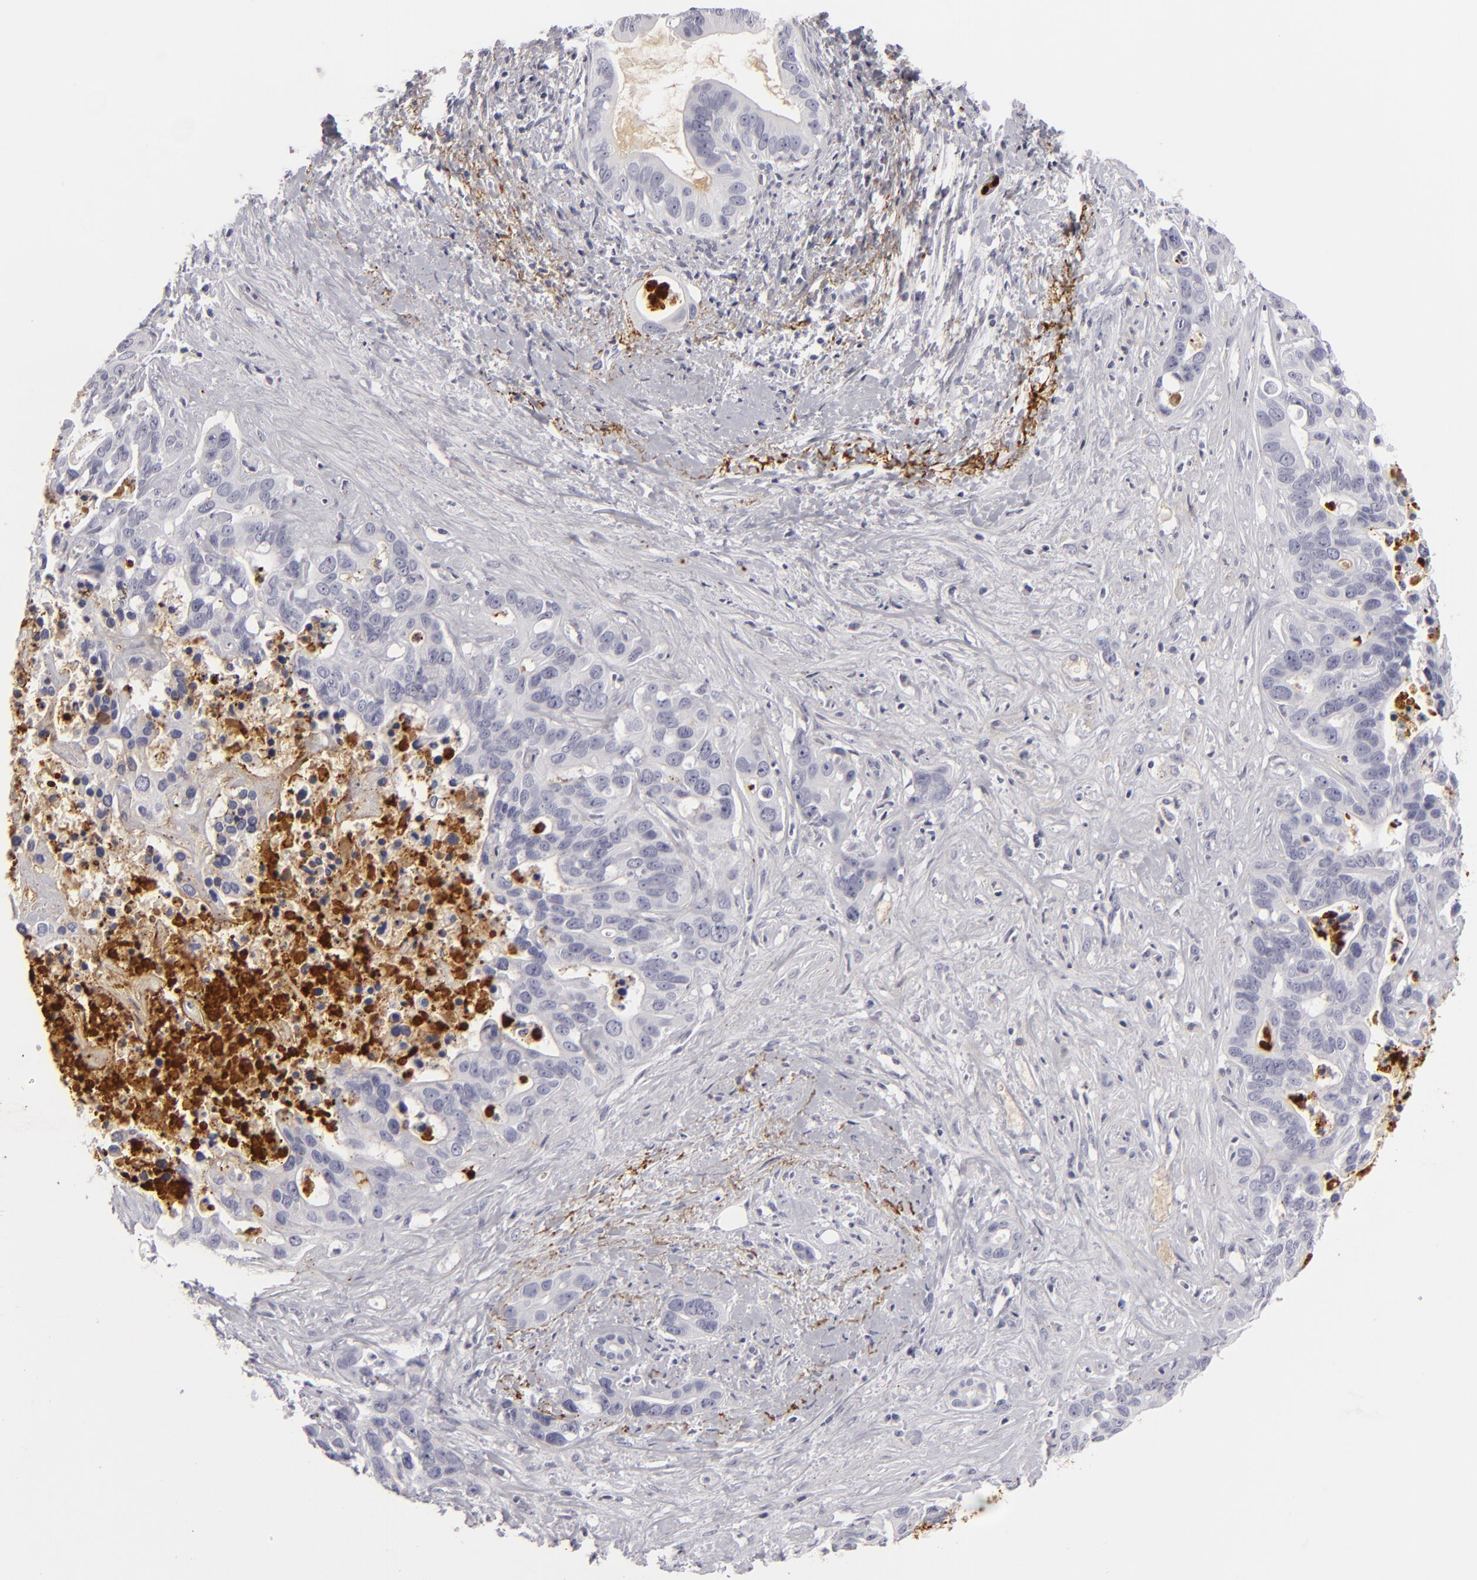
{"staining": {"intensity": "negative", "quantity": "none", "location": "none"}, "tissue": "liver cancer", "cell_type": "Tumor cells", "image_type": "cancer", "snomed": [{"axis": "morphology", "description": "Cholangiocarcinoma"}, {"axis": "topography", "description": "Liver"}], "caption": "Image shows no significant protein positivity in tumor cells of cholangiocarcinoma (liver).", "gene": "C9", "patient": {"sex": "female", "age": 65}}